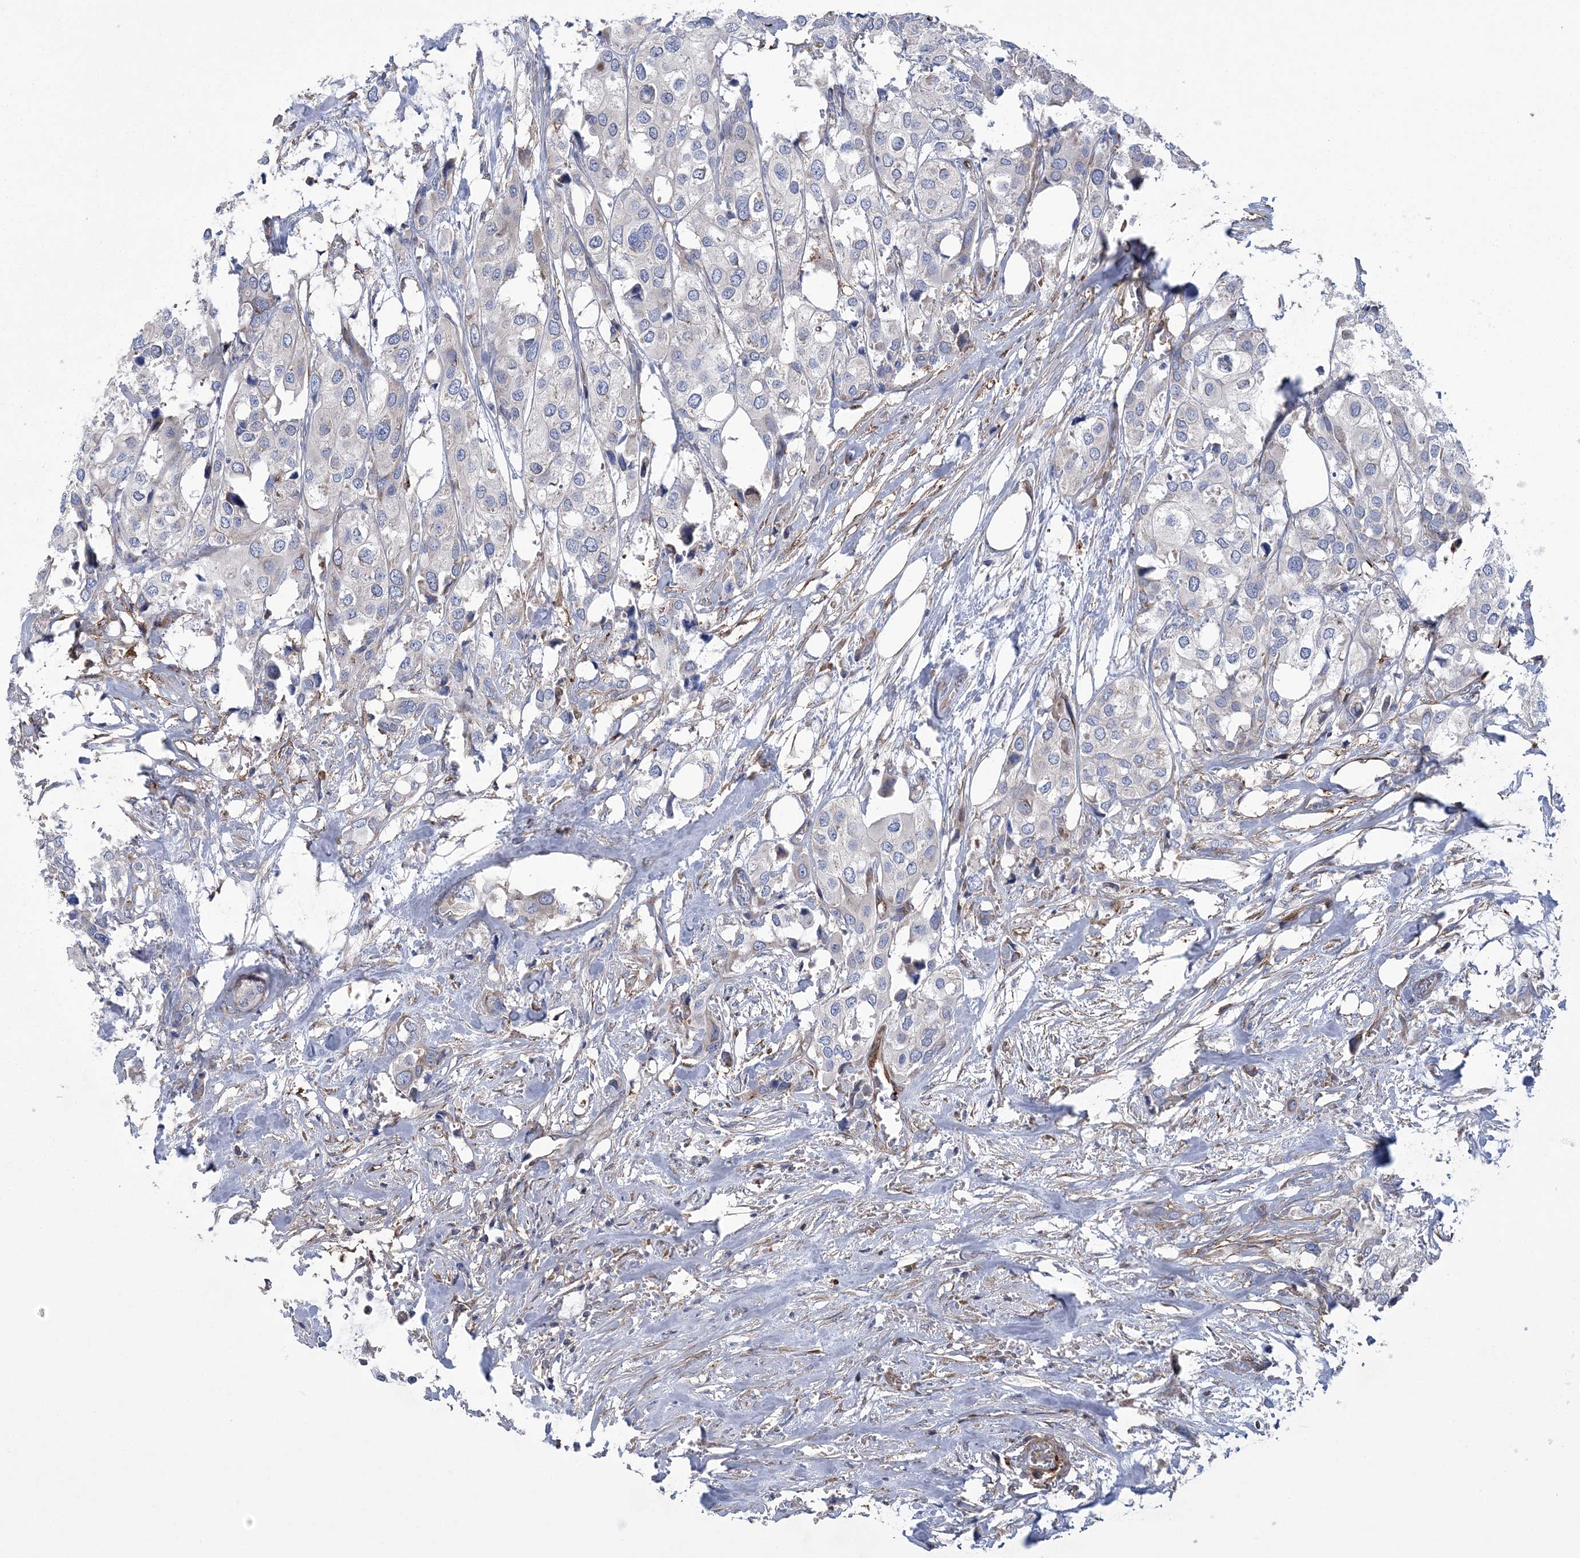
{"staining": {"intensity": "negative", "quantity": "none", "location": "none"}, "tissue": "urothelial cancer", "cell_type": "Tumor cells", "image_type": "cancer", "snomed": [{"axis": "morphology", "description": "Urothelial carcinoma, High grade"}, {"axis": "topography", "description": "Urinary bladder"}], "caption": "Urothelial carcinoma (high-grade) was stained to show a protein in brown. There is no significant expression in tumor cells.", "gene": "ARSJ", "patient": {"sex": "male", "age": 64}}